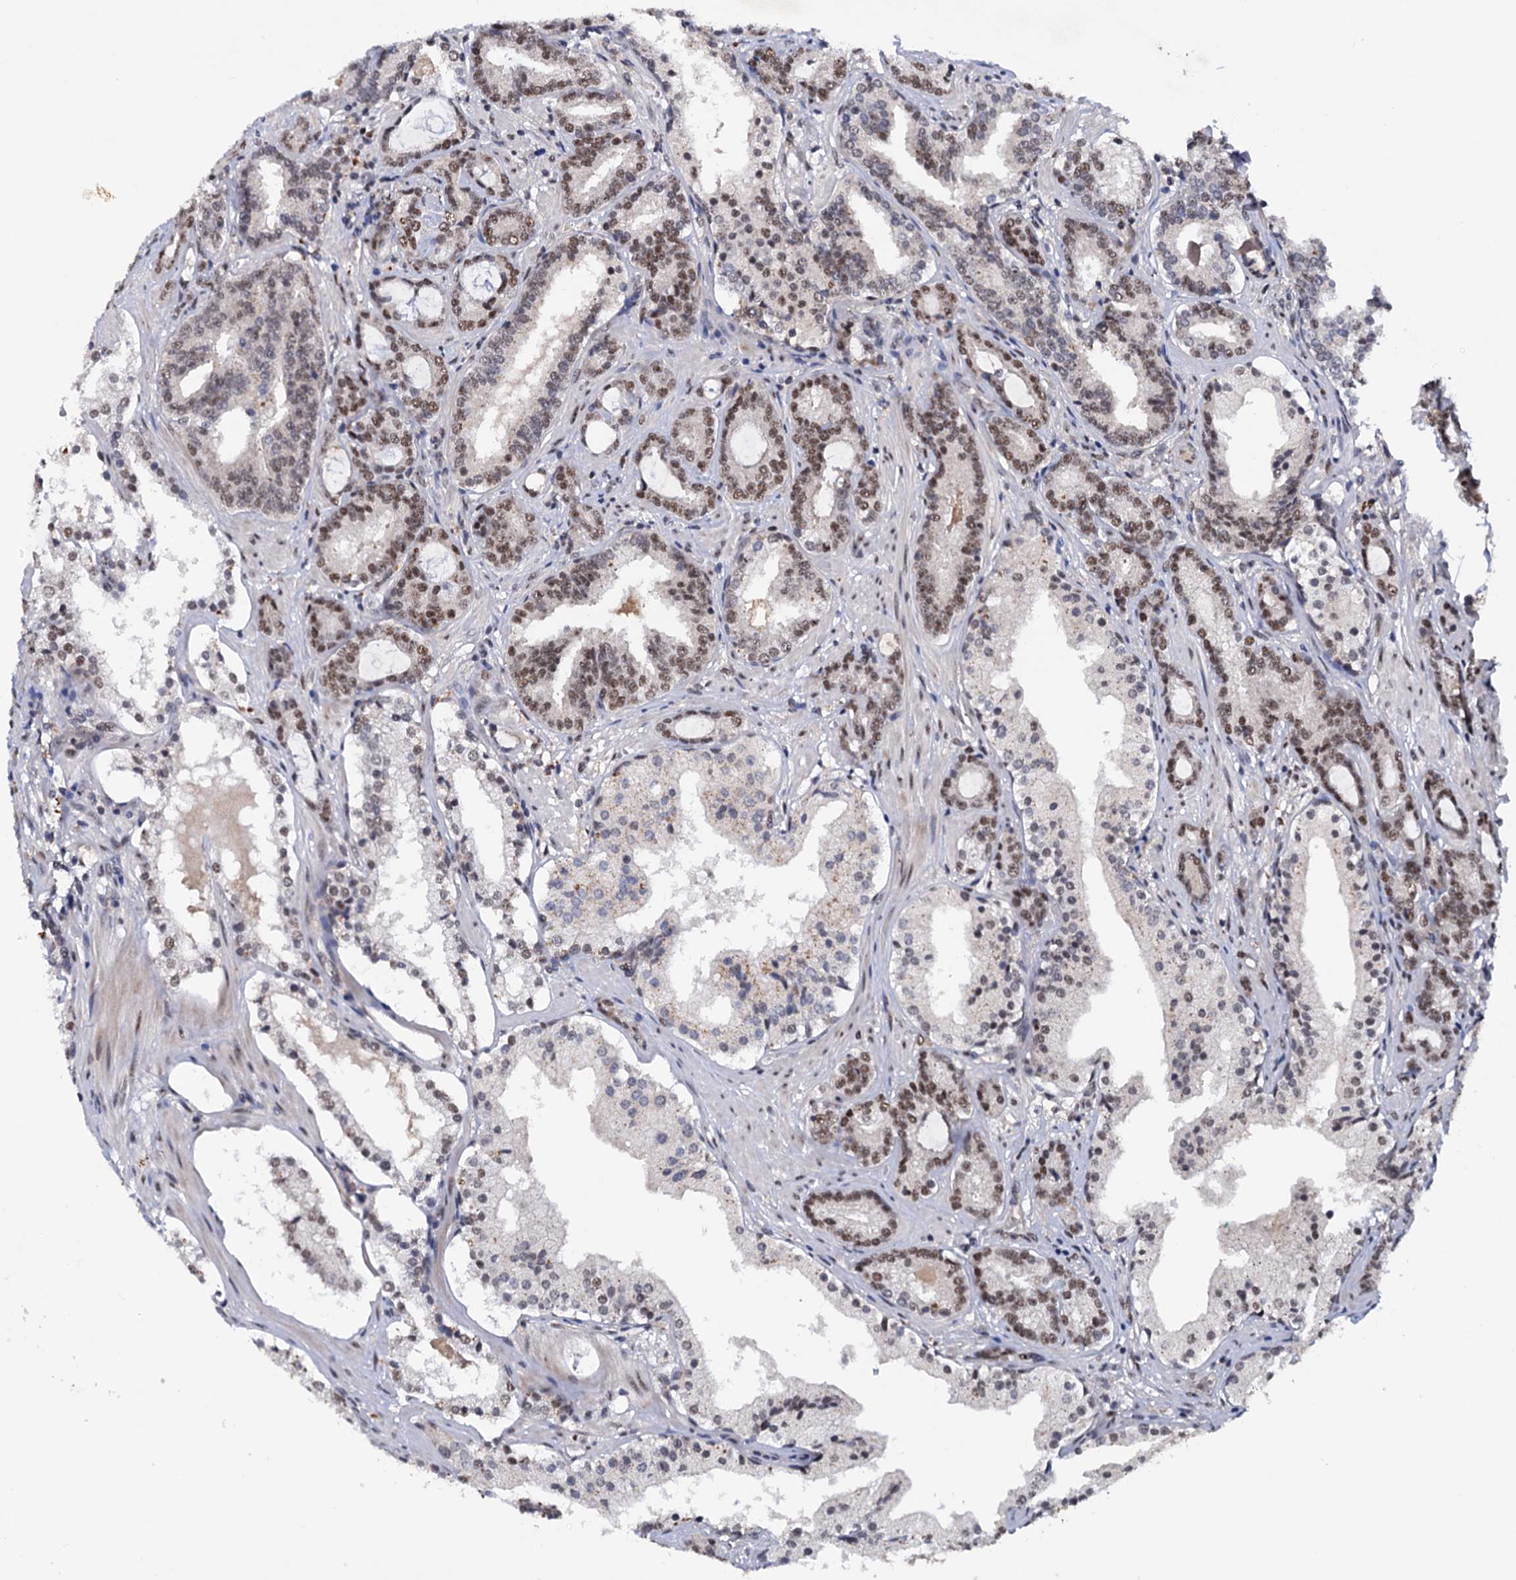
{"staining": {"intensity": "moderate", "quantity": "25%-75%", "location": "nuclear"}, "tissue": "prostate cancer", "cell_type": "Tumor cells", "image_type": "cancer", "snomed": [{"axis": "morphology", "description": "Adenocarcinoma, High grade"}, {"axis": "topography", "description": "Prostate"}], "caption": "A micrograph showing moderate nuclear expression in approximately 25%-75% of tumor cells in prostate adenocarcinoma (high-grade), as visualized by brown immunohistochemical staining.", "gene": "TBC1D12", "patient": {"sex": "male", "age": 58}}